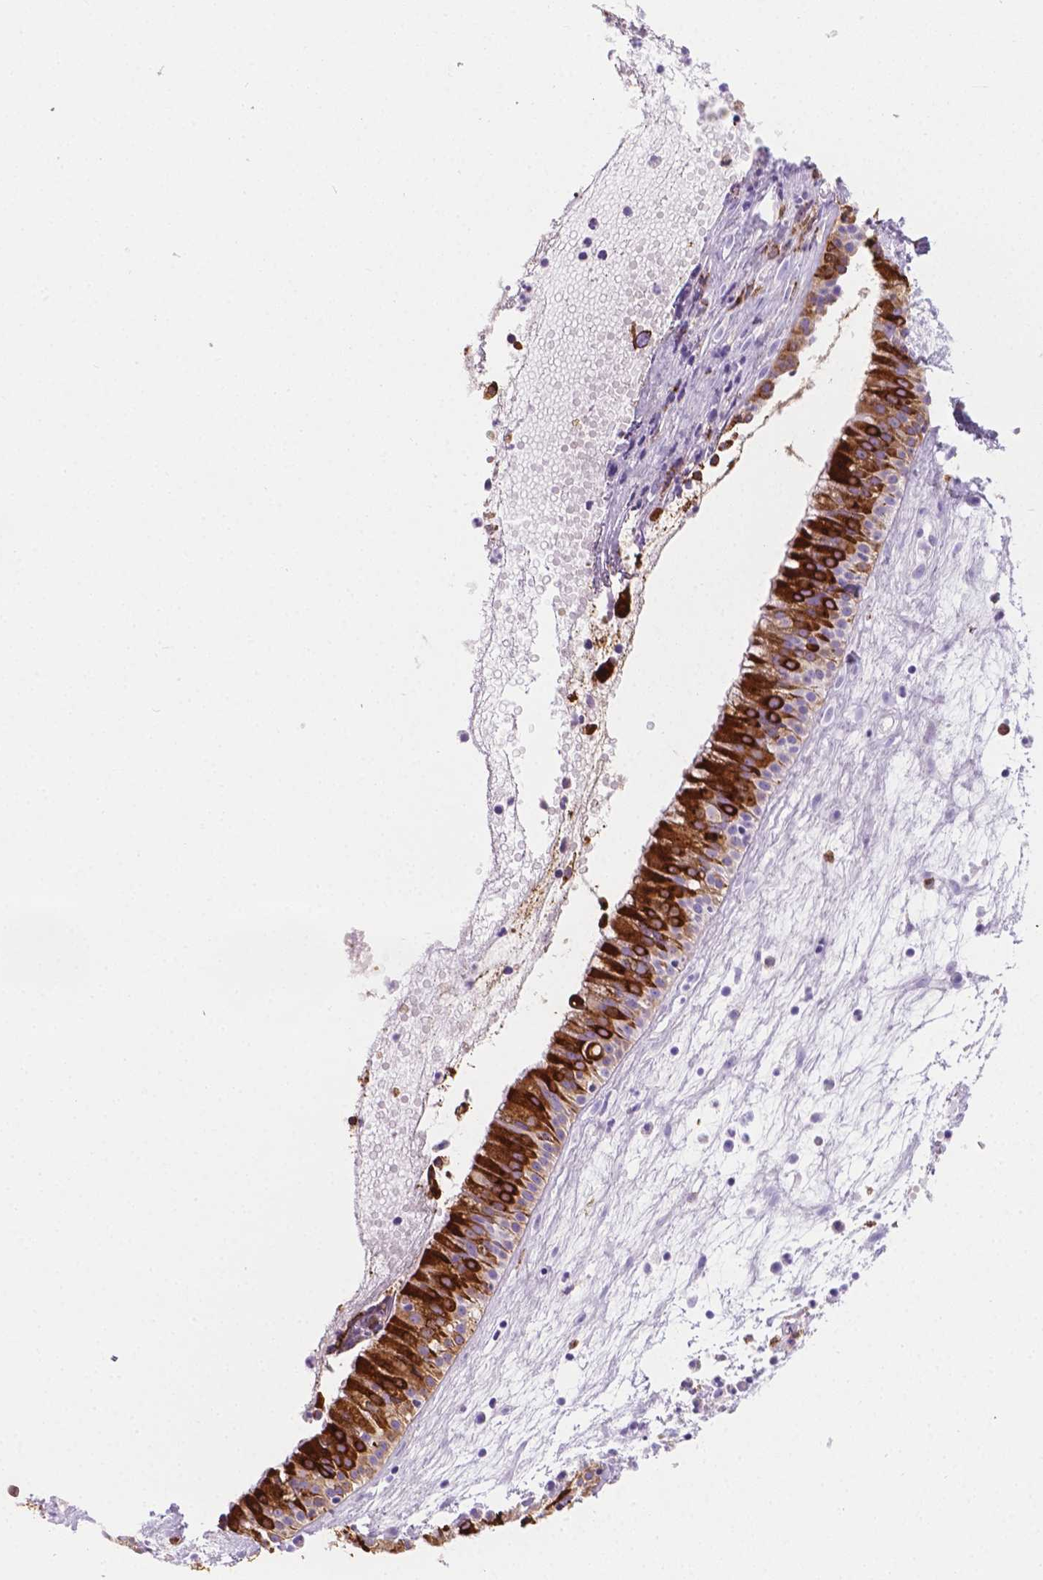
{"staining": {"intensity": "strong", "quantity": ">75%", "location": "cytoplasmic/membranous"}, "tissue": "nasopharynx", "cell_type": "Respiratory epithelial cells", "image_type": "normal", "snomed": [{"axis": "morphology", "description": "Normal tissue, NOS"}, {"axis": "topography", "description": "Nasopharynx"}], "caption": "Nasopharynx stained for a protein (brown) reveals strong cytoplasmic/membranous positive positivity in approximately >75% of respiratory epithelial cells.", "gene": "MACF1", "patient": {"sex": "male", "age": 31}}